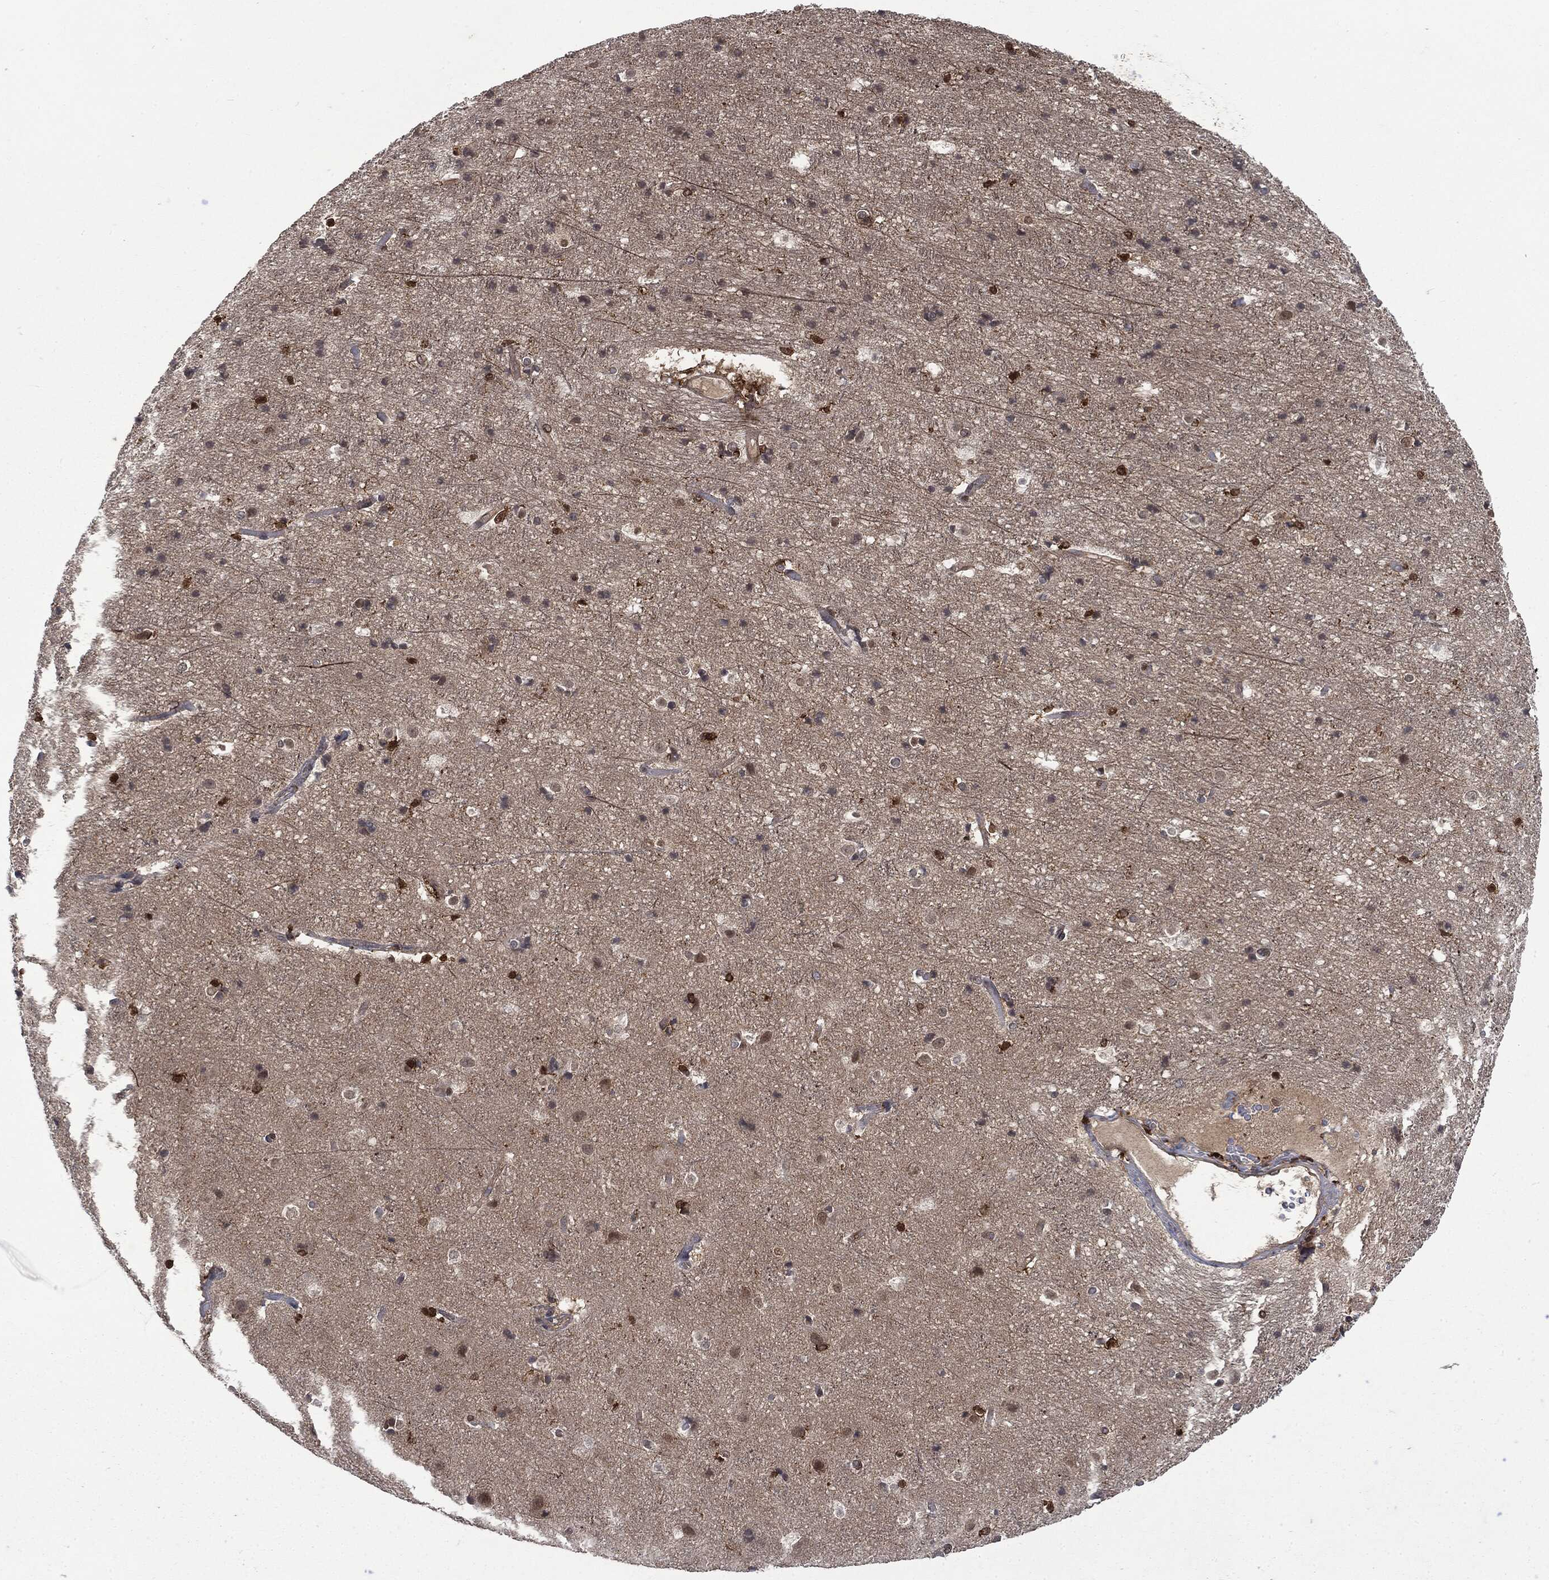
{"staining": {"intensity": "negative", "quantity": "none", "location": "none"}, "tissue": "cerebral cortex", "cell_type": "Endothelial cells", "image_type": "normal", "snomed": [{"axis": "morphology", "description": "Normal tissue, NOS"}, {"axis": "topography", "description": "Cerebral cortex"}], "caption": "DAB (3,3'-diaminobenzidine) immunohistochemical staining of benign cerebral cortex exhibits no significant expression in endothelial cells.", "gene": "SNX5", "patient": {"sex": "female", "age": 52}}